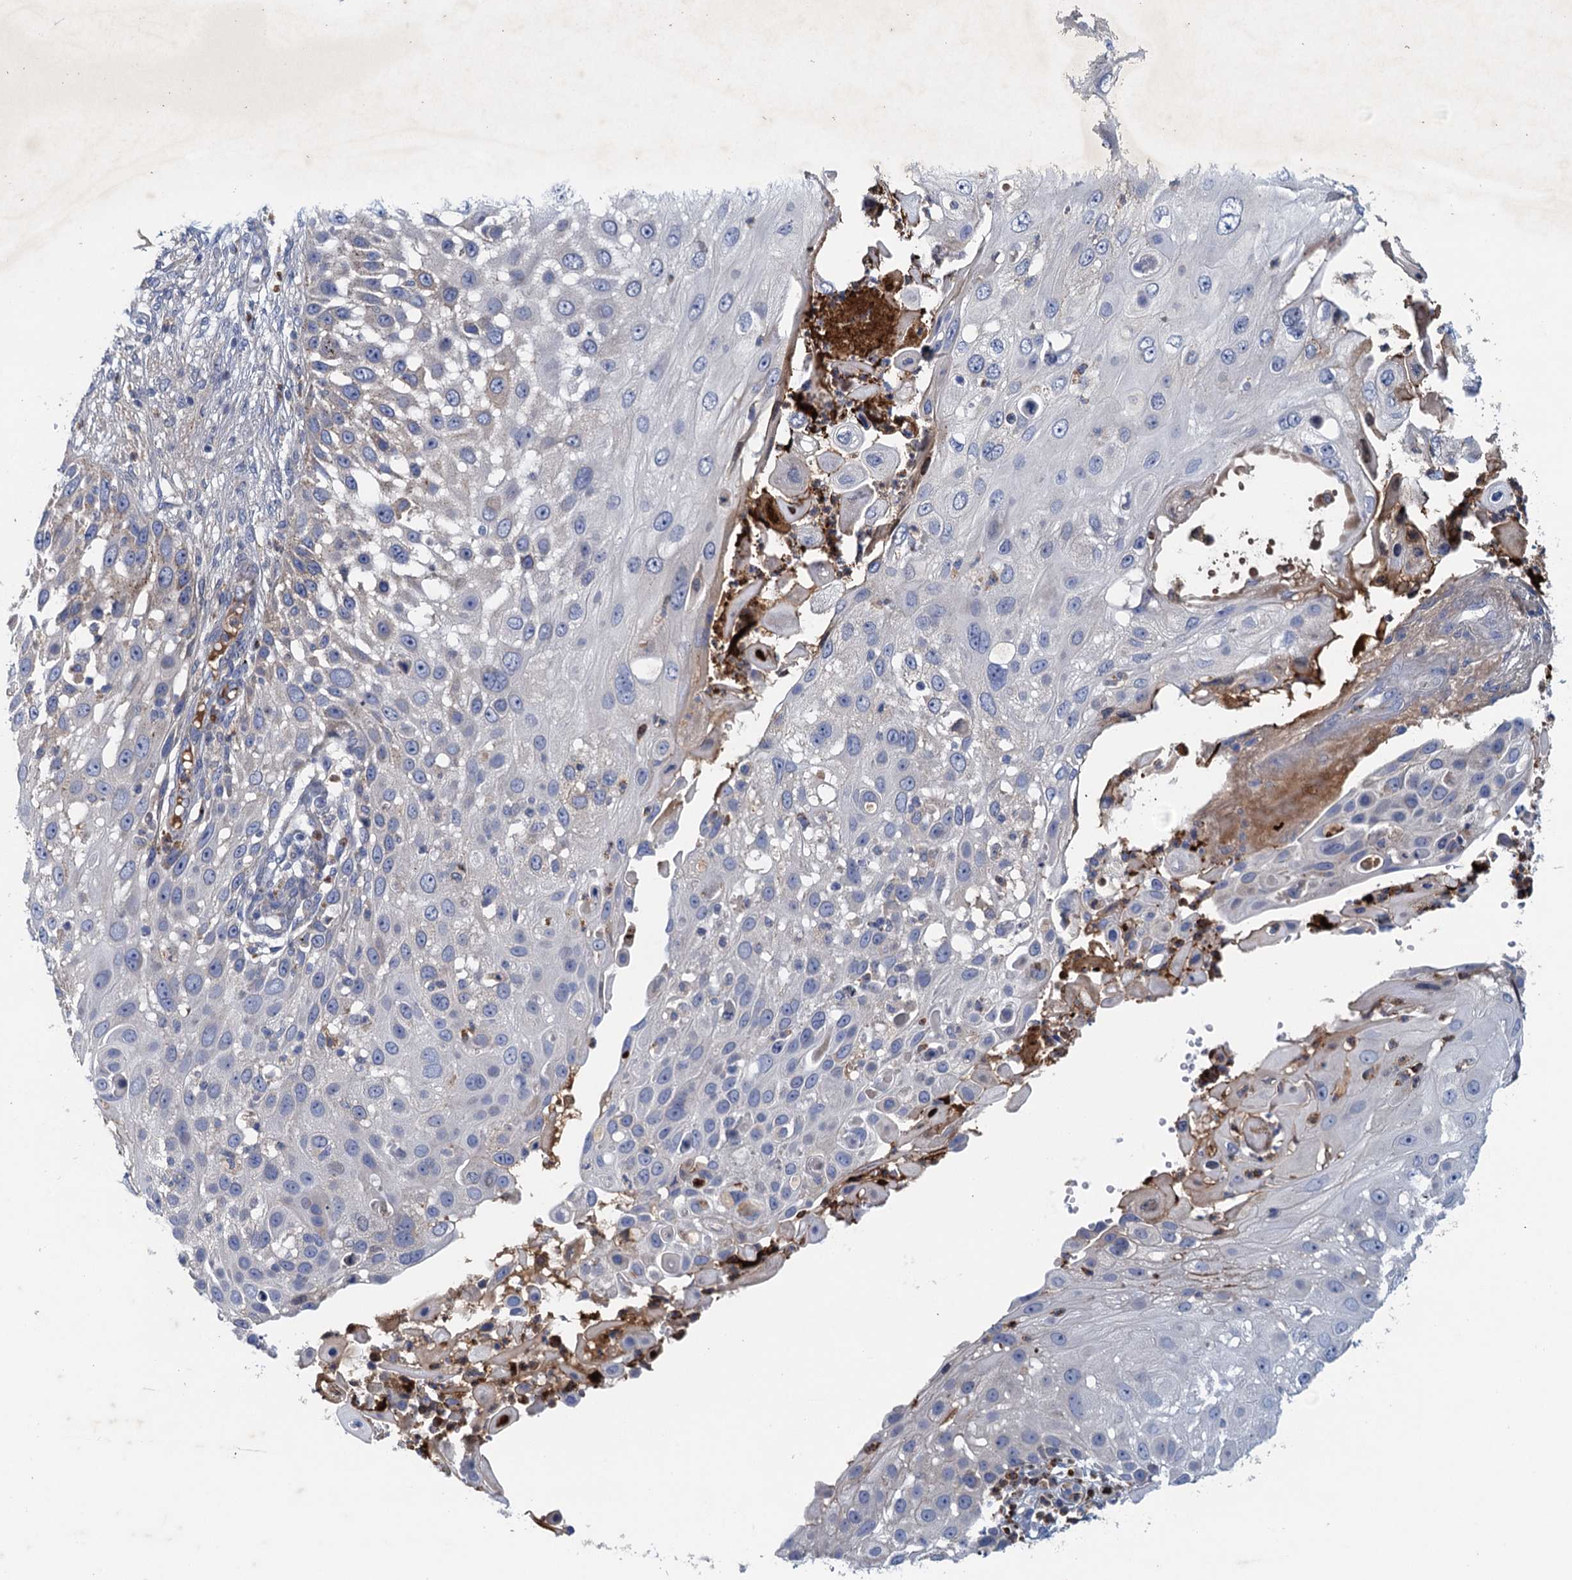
{"staining": {"intensity": "negative", "quantity": "none", "location": "none"}, "tissue": "skin cancer", "cell_type": "Tumor cells", "image_type": "cancer", "snomed": [{"axis": "morphology", "description": "Squamous cell carcinoma, NOS"}, {"axis": "topography", "description": "Skin"}], "caption": "Tumor cells show no significant protein expression in skin cancer (squamous cell carcinoma).", "gene": "TPCN1", "patient": {"sex": "female", "age": 44}}